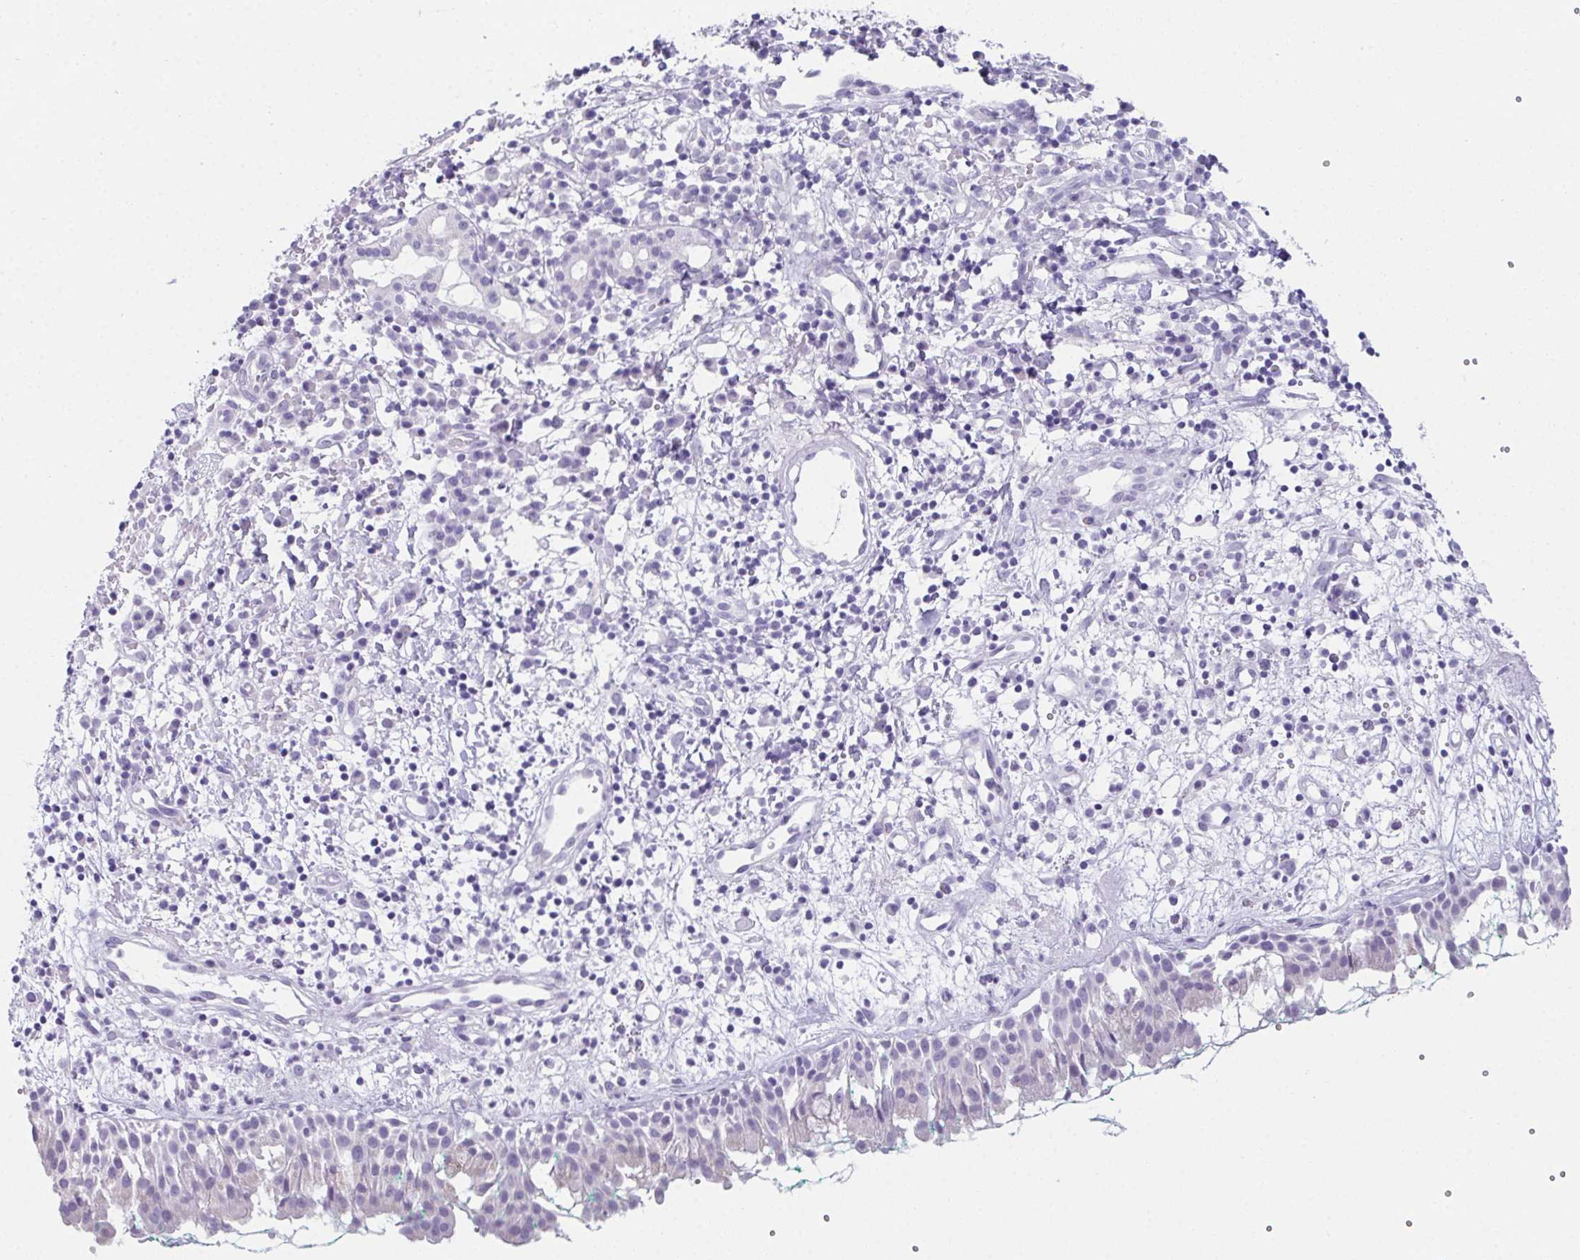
{"staining": {"intensity": "negative", "quantity": "none", "location": "none"}, "tissue": "nasopharynx", "cell_type": "Respiratory epithelial cells", "image_type": "normal", "snomed": [{"axis": "morphology", "description": "Normal tissue, NOS"}, {"axis": "morphology", "description": "Basal cell carcinoma"}, {"axis": "topography", "description": "Cartilage tissue"}, {"axis": "topography", "description": "Nasopharynx"}, {"axis": "topography", "description": "Oral tissue"}], "caption": "Immunohistochemistry image of normal nasopharynx: human nasopharynx stained with DAB (3,3'-diaminobenzidine) displays no significant protein expression in respiratory epithelial cells.", "gene": "TEX19", "patient": {"sex": "female", "age": 77}}